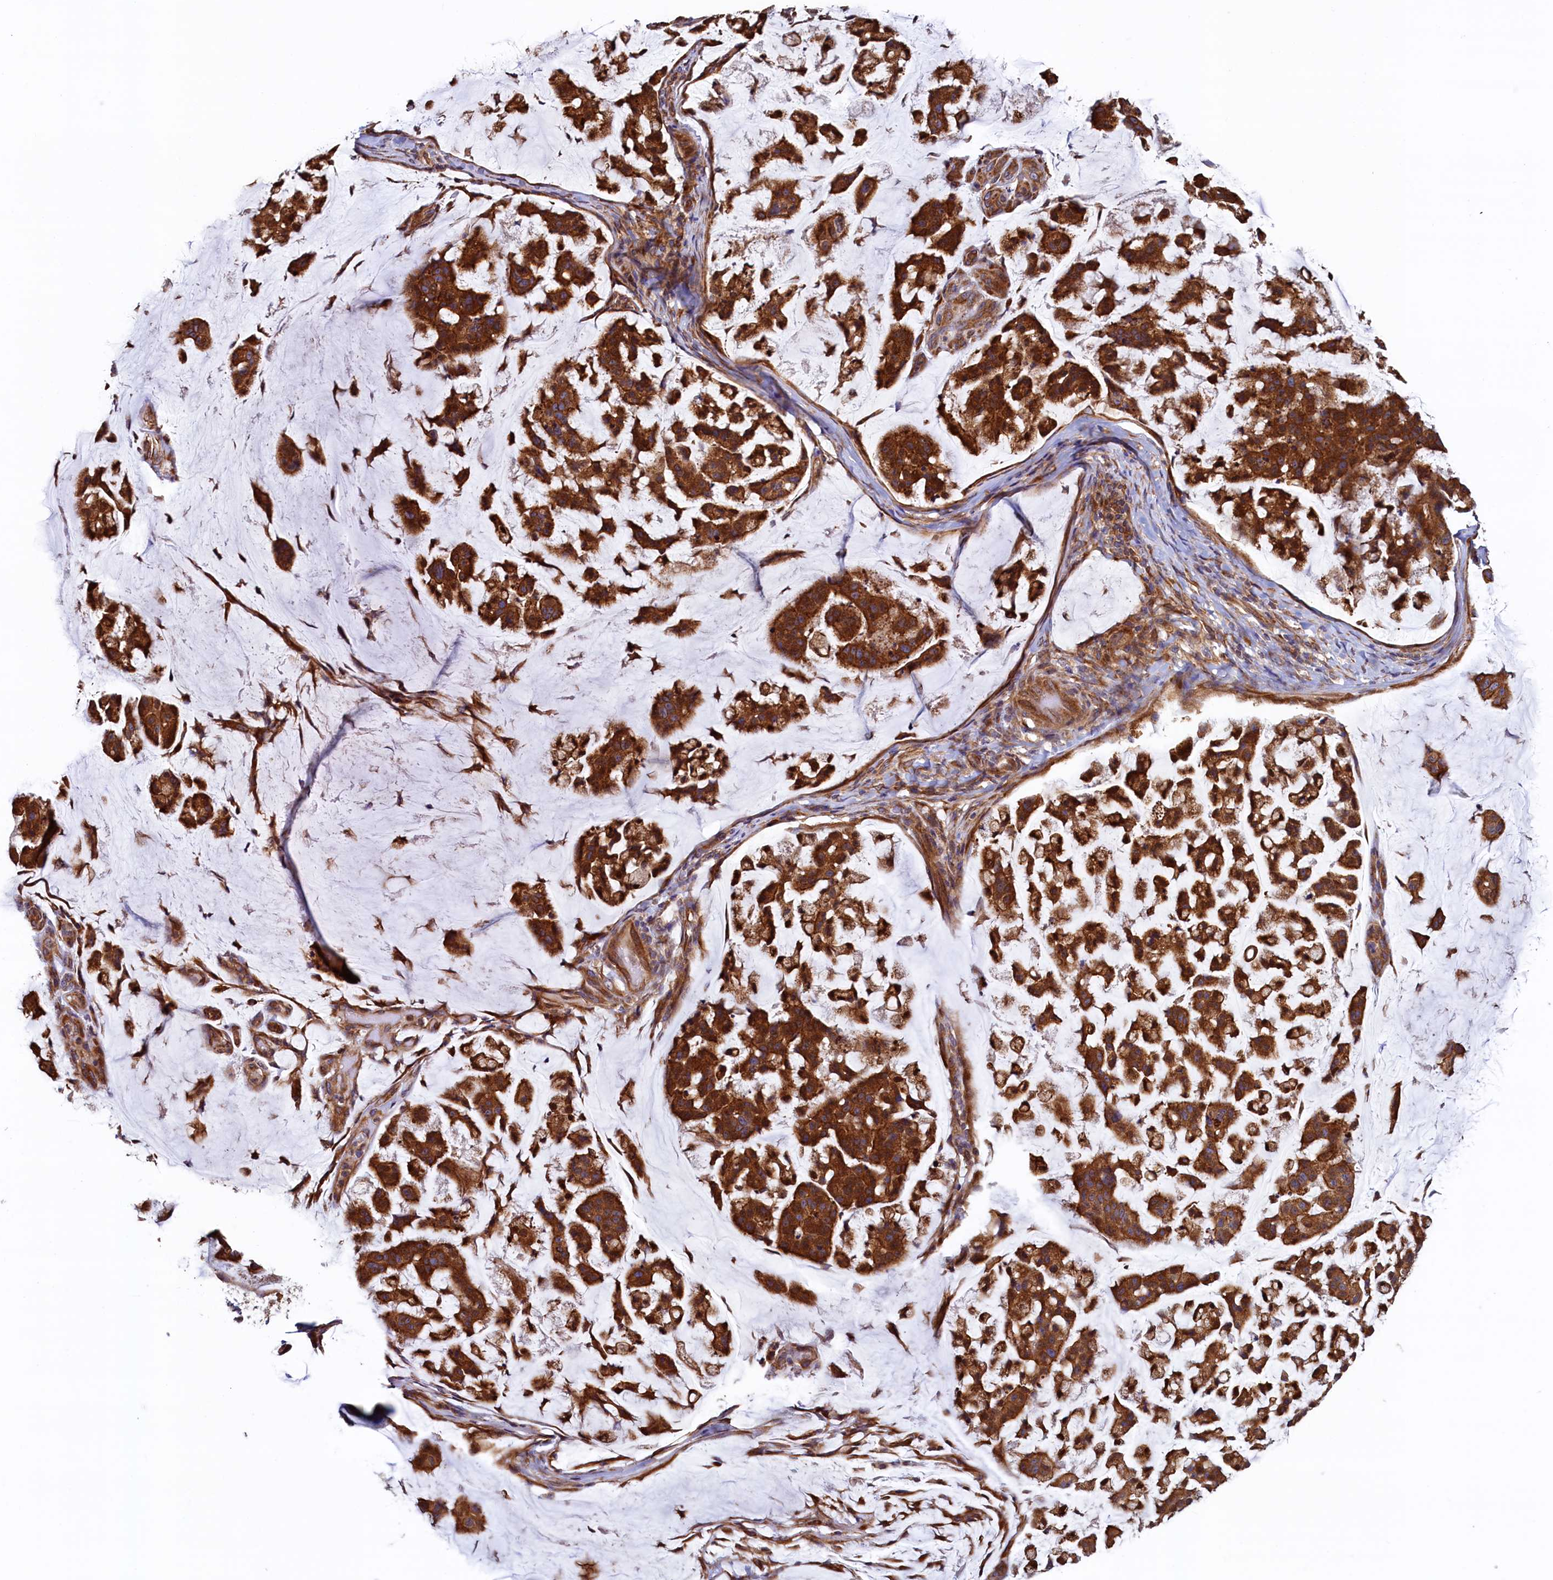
{"staining": {"intensity": "strong", "quantity": ">75%", "location": "cytoplasmic/membranous"}, "tissue": "stomach cancer", "cell_type": "Tumor cells", "image_type": "cancer", "snomed": [{"axis": "morphology", "description": "Adenocarcinoma, NOS"}, {"axis": "topography", "description": "Stomach, lower"}], "caption": "A high-resolution photomicrograph shows immunohistochemistry staining of adenocarcinoma (stomach), which reveals strong cytoplasmic/membranous positivity in approximately >75% of tumor cells. (Stains: DAB in brown, nuclei in blue, Microscopy: brightfield microscopy at high magnification).", "gene": "ATXN2L", "patient": {"sex": "male", "age": 67}}